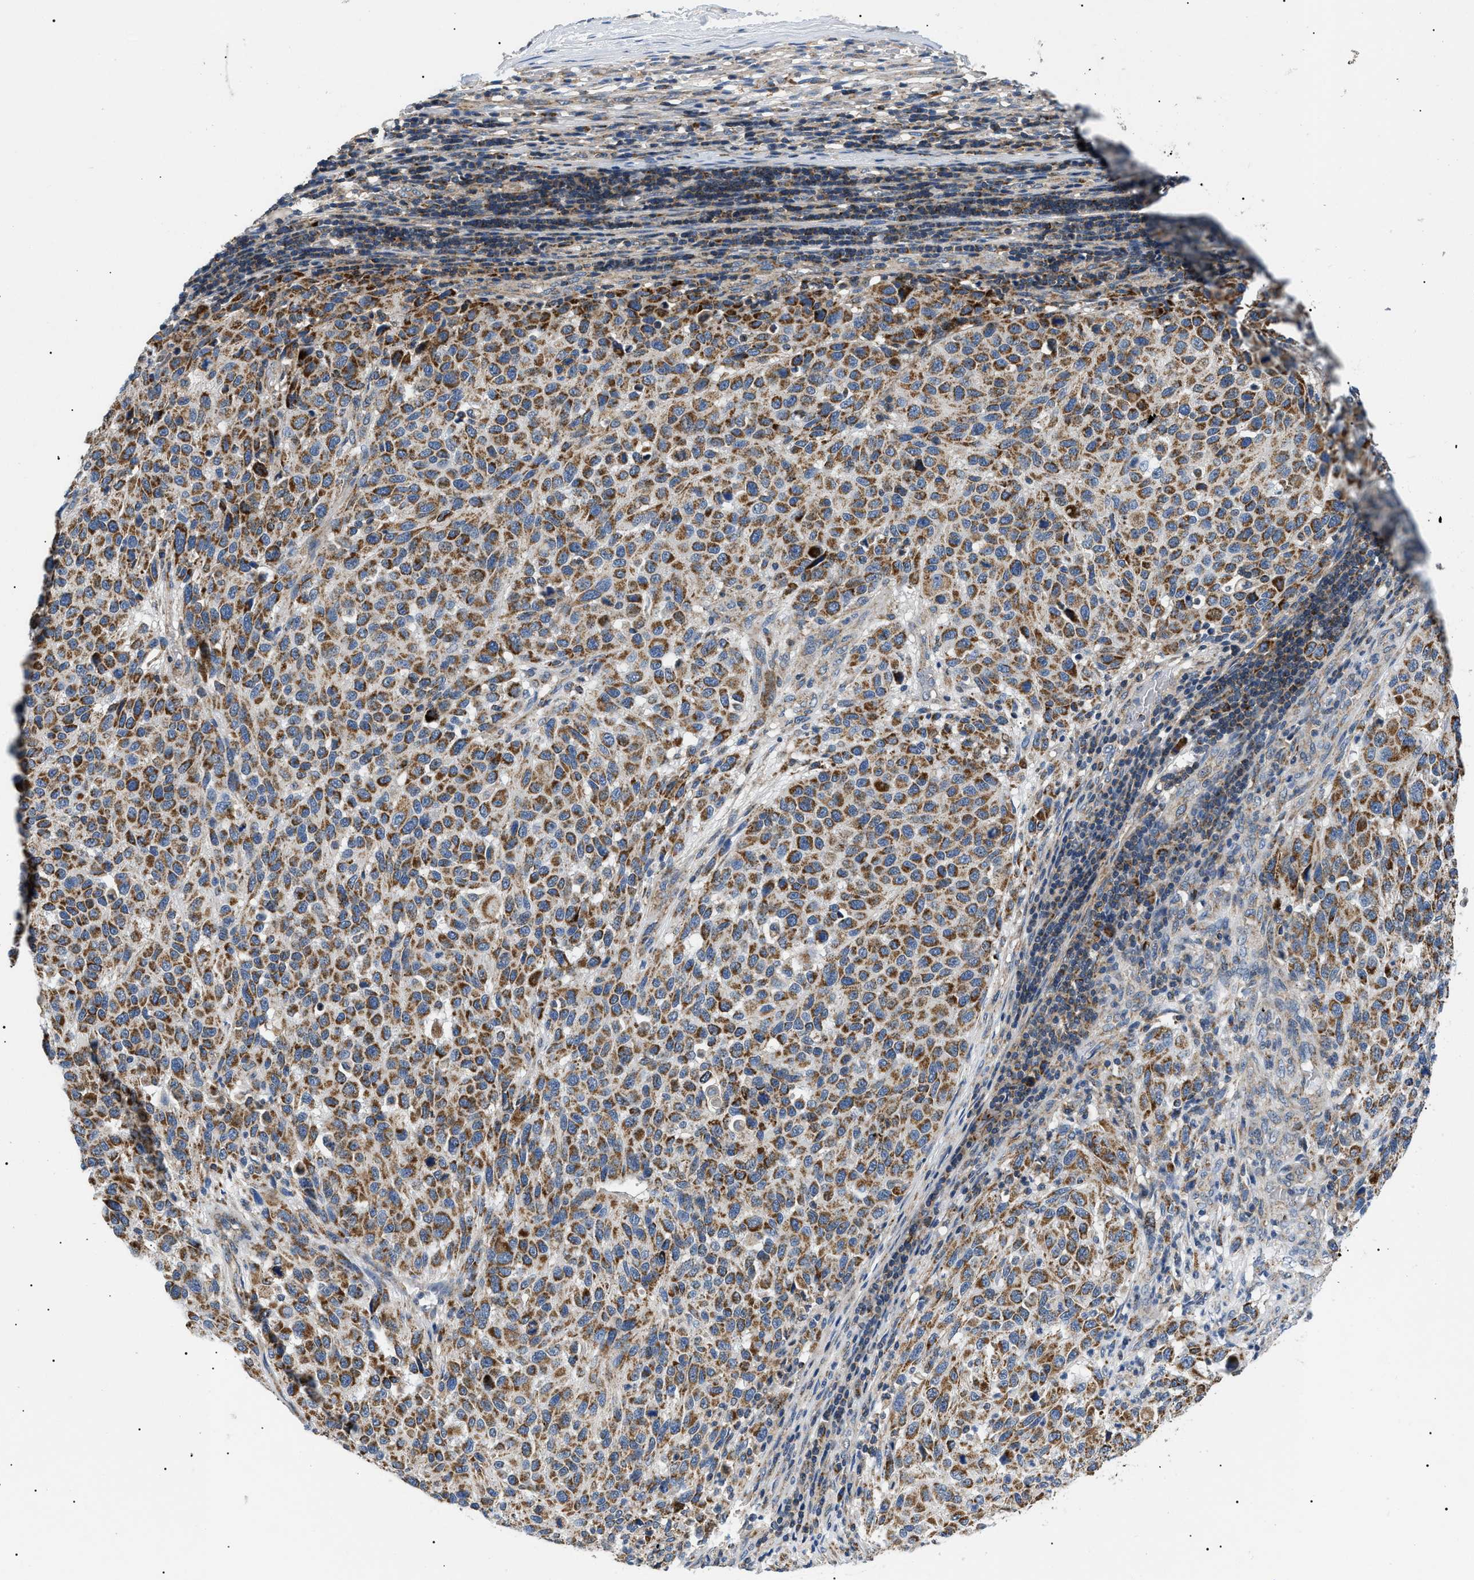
{"staining": {"intensity": "moderate", "quantity": ">75%", "location": "cytoplasmic/membranous"}, "tissue": "melanoma", "cell_type": "Tumor cells", "image_type": "cancer", "snomed": [{"axis": "morphology", "description": "Malignant melanoma, Metastatic site"}, {"axis": "topography", "description": "Lymph node"}], "caption": "The immunohistochemical stain labels moderate cytoplasmic/membranous positivity in tumor cells of melanoma tissue. (DAB = brown stain, brightfield microscopy at high magnification).", "gene": "TOMM6", "patient": {"sex": "male", "age": 61}}